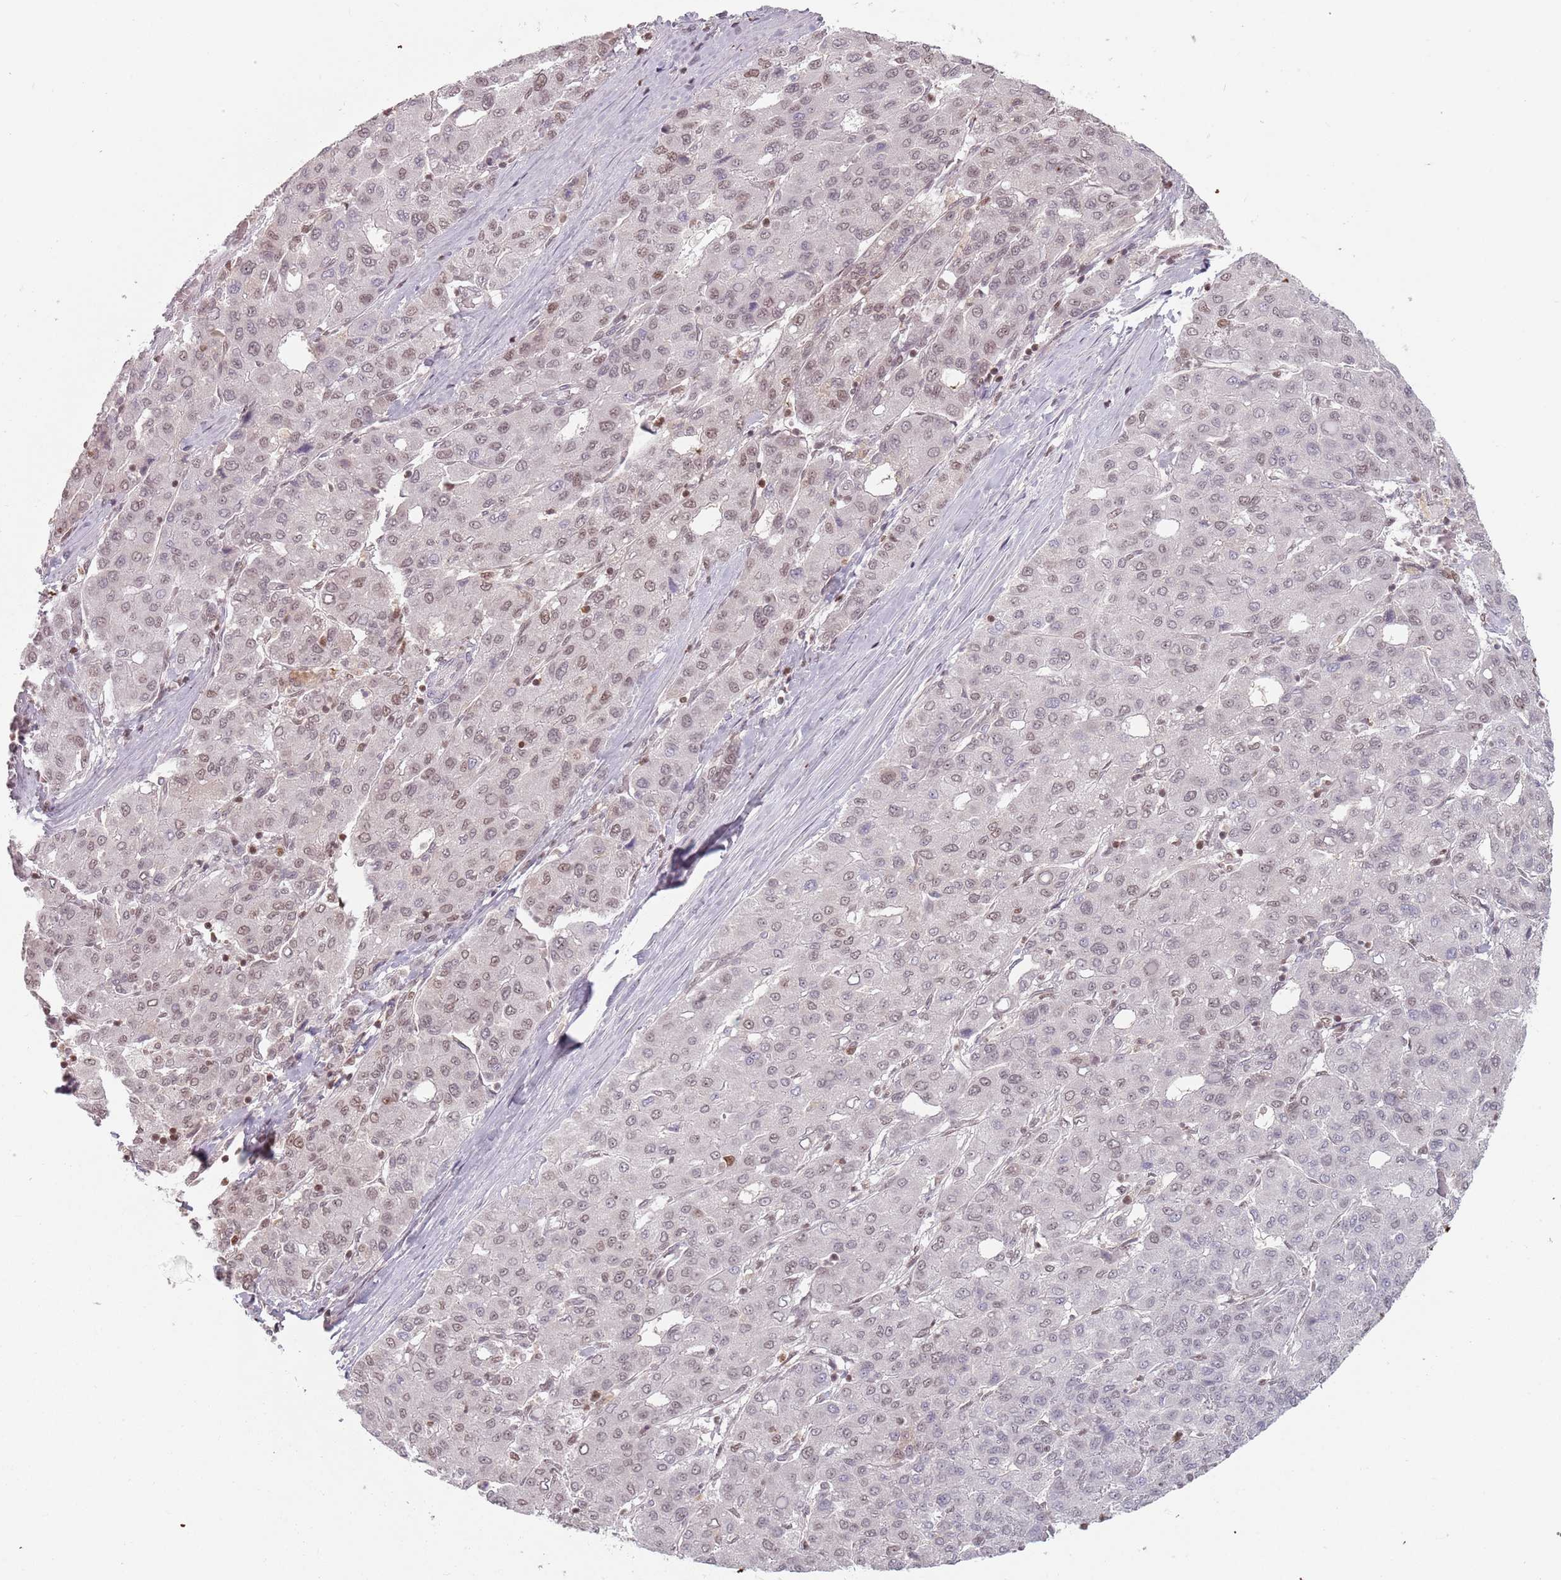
{"staining": {"intensity": "weak", "quantity": "25%-75%", "location": "nuclear"}, "tissue": "liver cancer", "cell_type": "Tumor cells", "image_type": "cancer", "snomed": [{"axis": "morphology", "description": "Carcinoma, Hepatocellular, NOS"}, {"axis": "topography", "description": "Liver"}], "caption": "Protein analysis of liver cancer tissue shows weak nuclear expression in about 25%-75% of tumor cells. The staining was performed using DAB (3,3'-diaminobenzidine), with brown indicating positive protein expression. Nuclei are stained blue with hematoxylin.", "gene": "NUP50", "patient": {"sex": "male", "age": 65}}